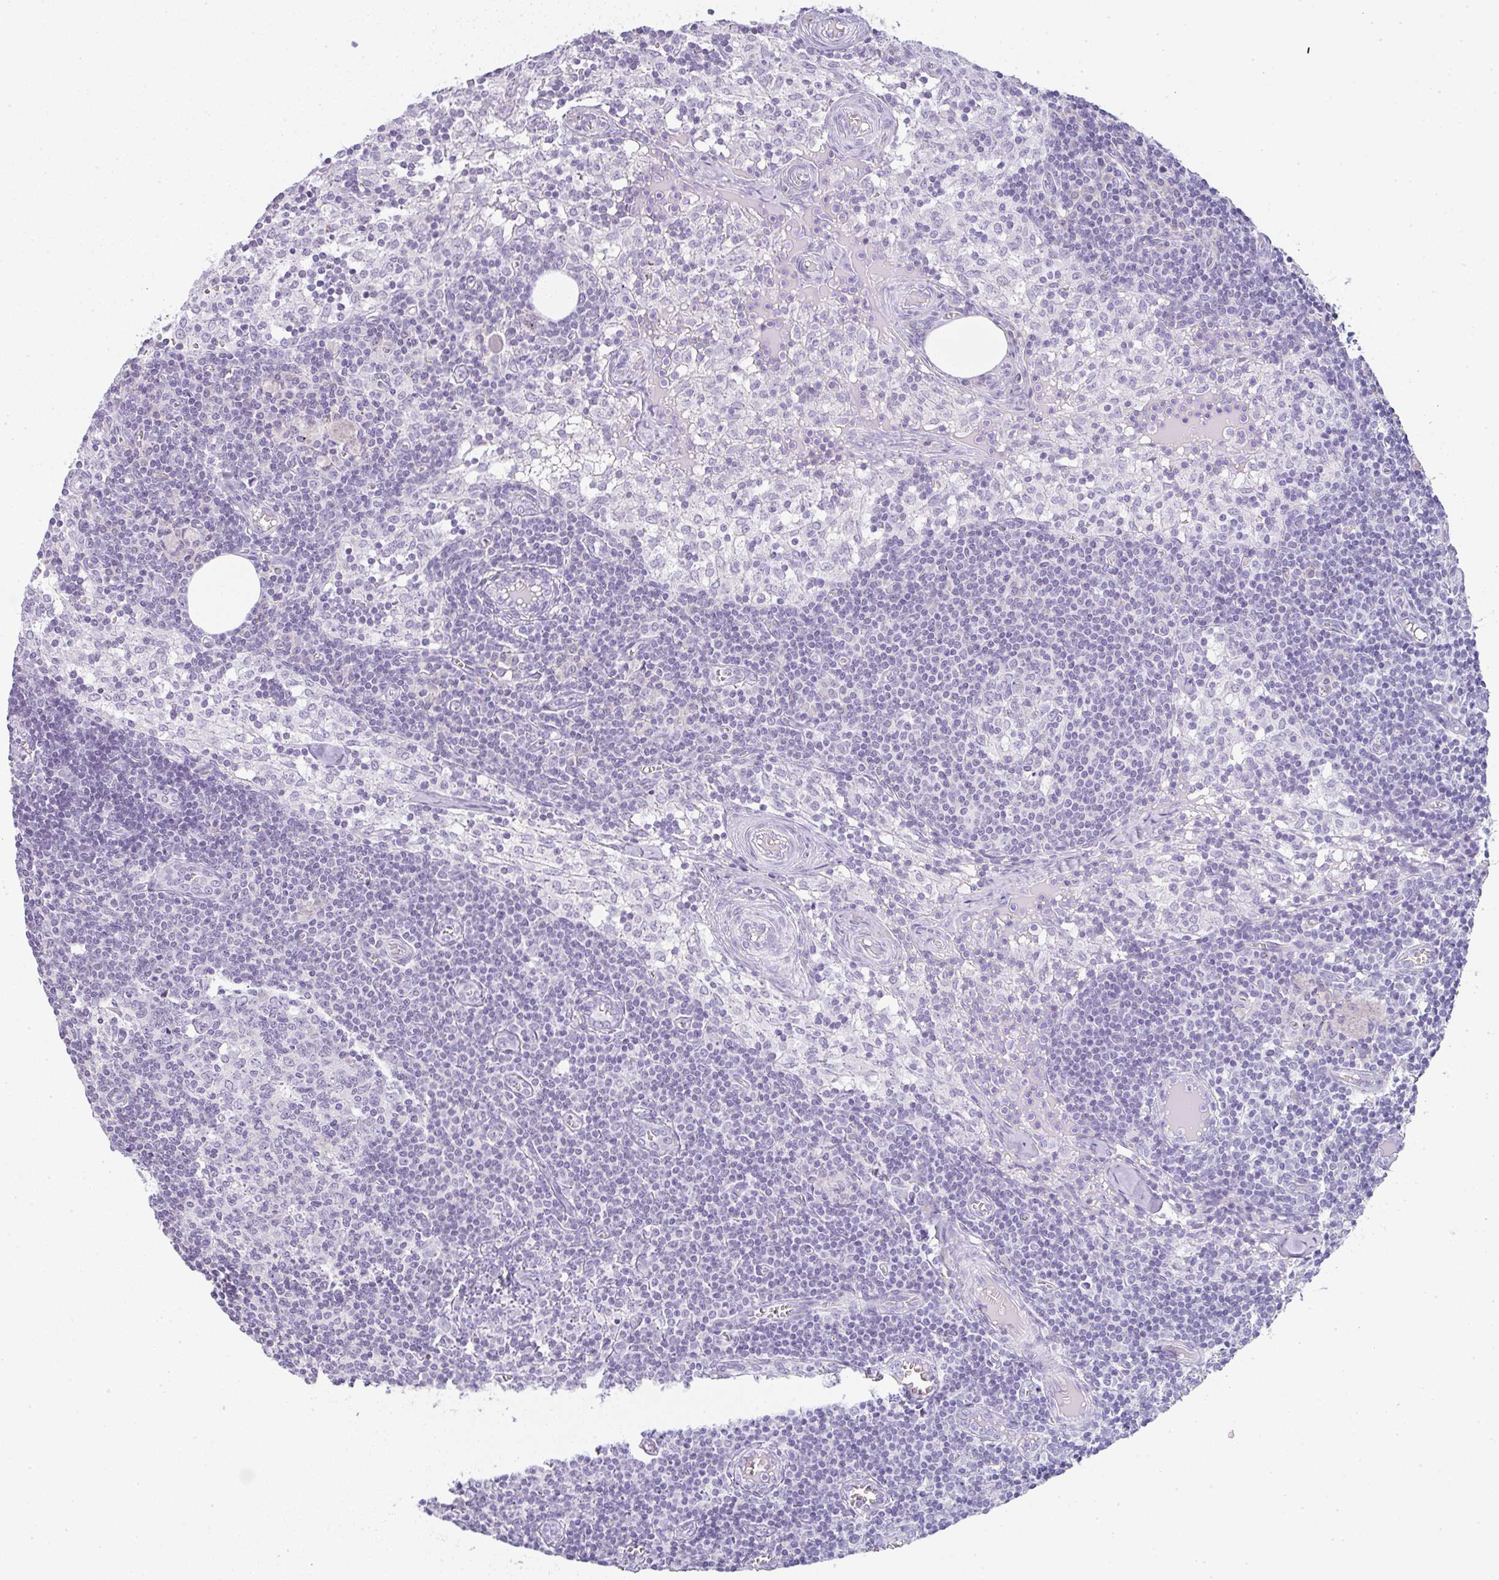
{"staining": {"intensity": "negative", "quantity": "none", "location": "none"}, "tissue": "lymph node", "cell_type": "Germinal center cells", "image_type": "normal", "snomed": [{"axis": "morphology", "description": "Normal tissue, NOS"}, {"axis": "topography", "description": "Lymph node"}], "caption": "DAB immunohistochemical staining of benign lymph node reveals no significant staining in germinal center cells.", "gene": "LPAR4", "patient": {"sex": "female", "age": 31}}